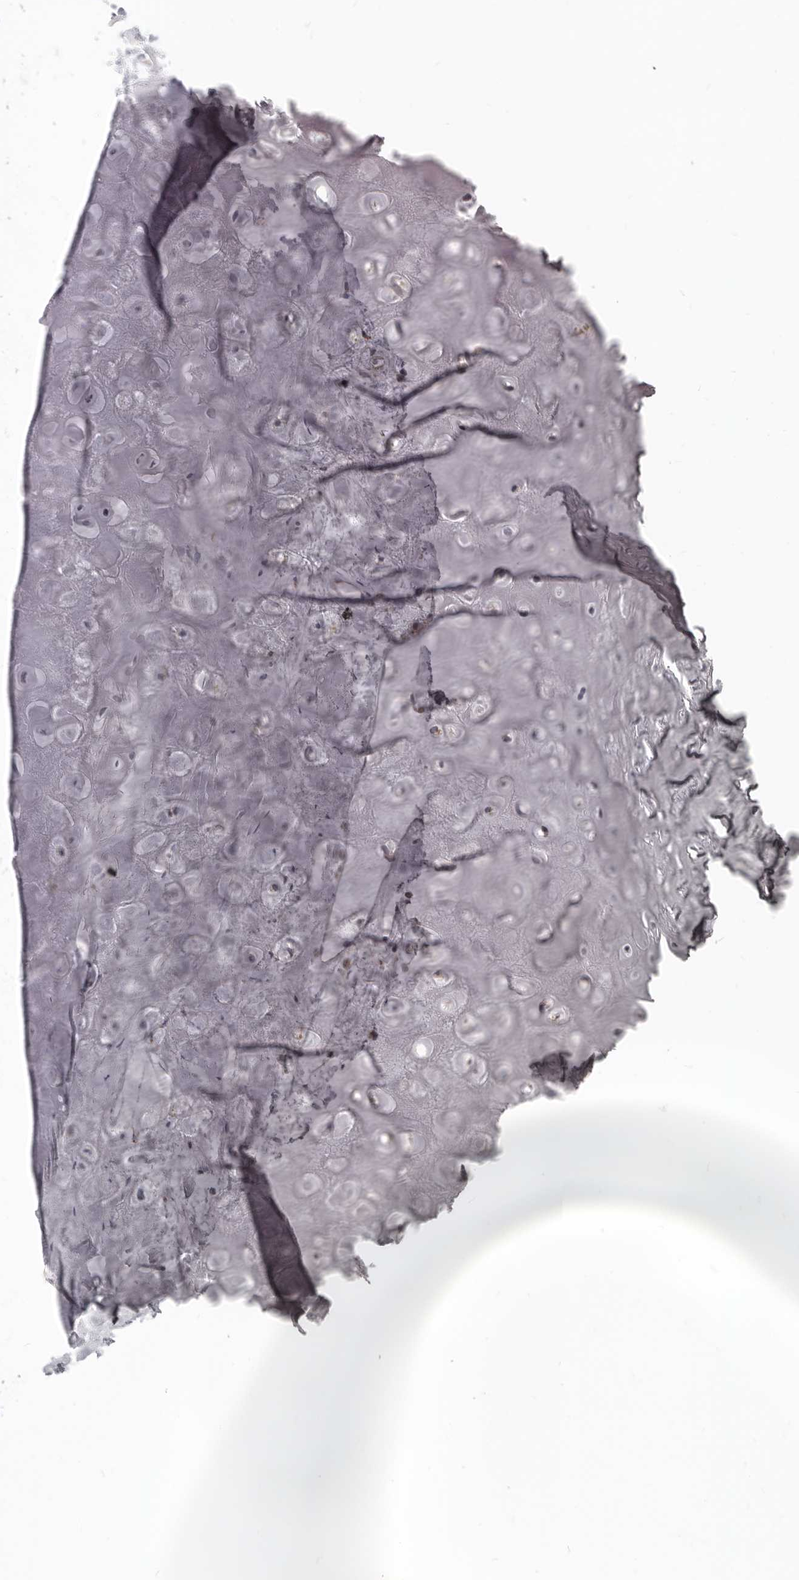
{"staining": {"intensity": "weak", "quantity": "<25%", "location": "cytoplasmic/membranous"}, "tissue": "adipose tissue", "cell_type": "Adipocytes", "image_type": "normal", "snomed": [{"axis": "morphology", "description": "Normal tissue, NOS"}, {"axis": "morphology", "description": "Basal cell carcinoma"}, {"axis": "topography", "description": "Skin"}], "caption": "DAB (3,3'-diaminobenzidine) immunohistochemical staining of normal adipose tissue exhibits no significant staining in adipocytes.", "gene": "PRMT2", "patient": {"sex": "female", "age": 89}}